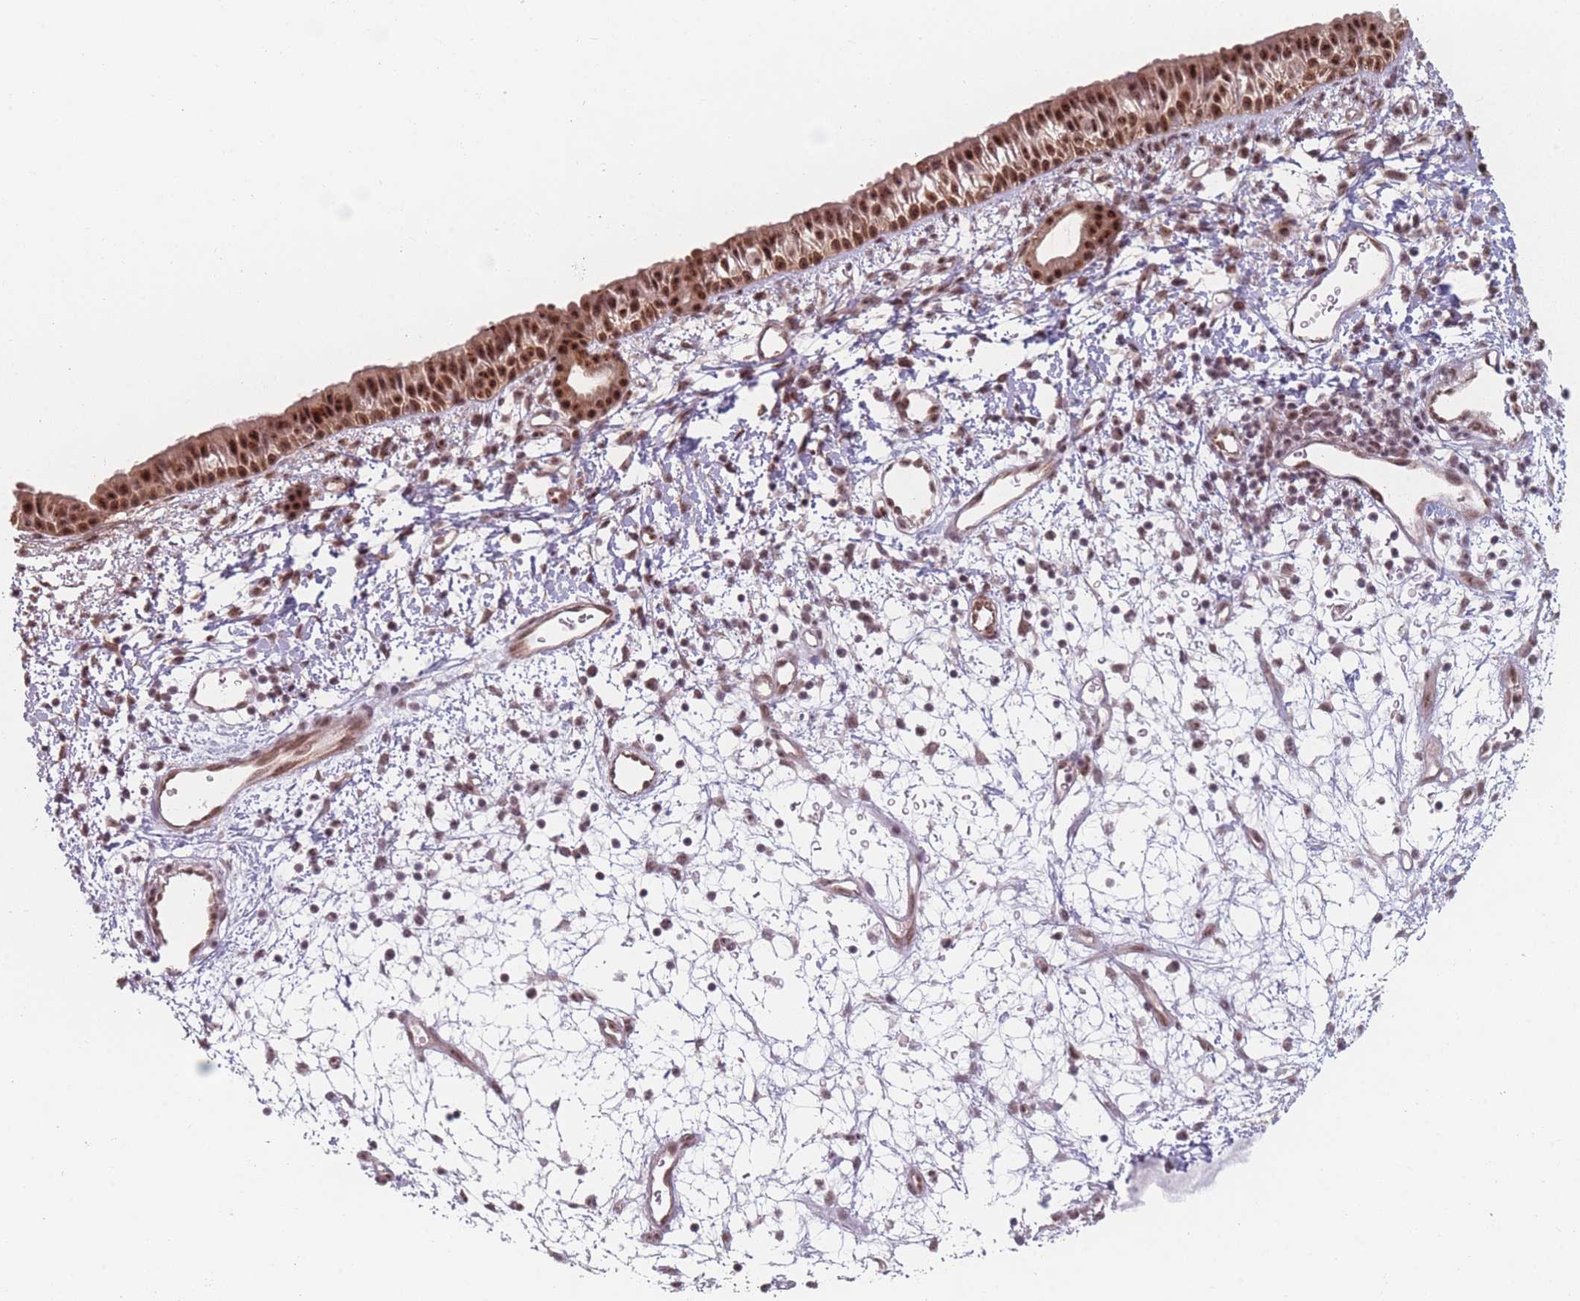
{"staining": {"intensity": "strong", "quantity": ">75%", "location": "cytoplasmic/membranous,nuclear"}, "tissue": "nasopharynx", "cell_type": "Respiratory epithelial cells", "image_type": "normal", "snomed": [{"axis": "morphology", "description": "Normal tissue, NOS"}, {"axis": "topography", "description": "Nasopharynx"}], "caption": "Immunohistochemistry (IHC) histopathology image of benign nasopharynx stained for a protein (brown), which demonstrates high levels of strong cytoplasmic/membranous,nuclear expression in approximately >75% of respiratory epithelial cells.", "gene": "ZC3H14", "patient": {"sex": "male", "age": 22}}